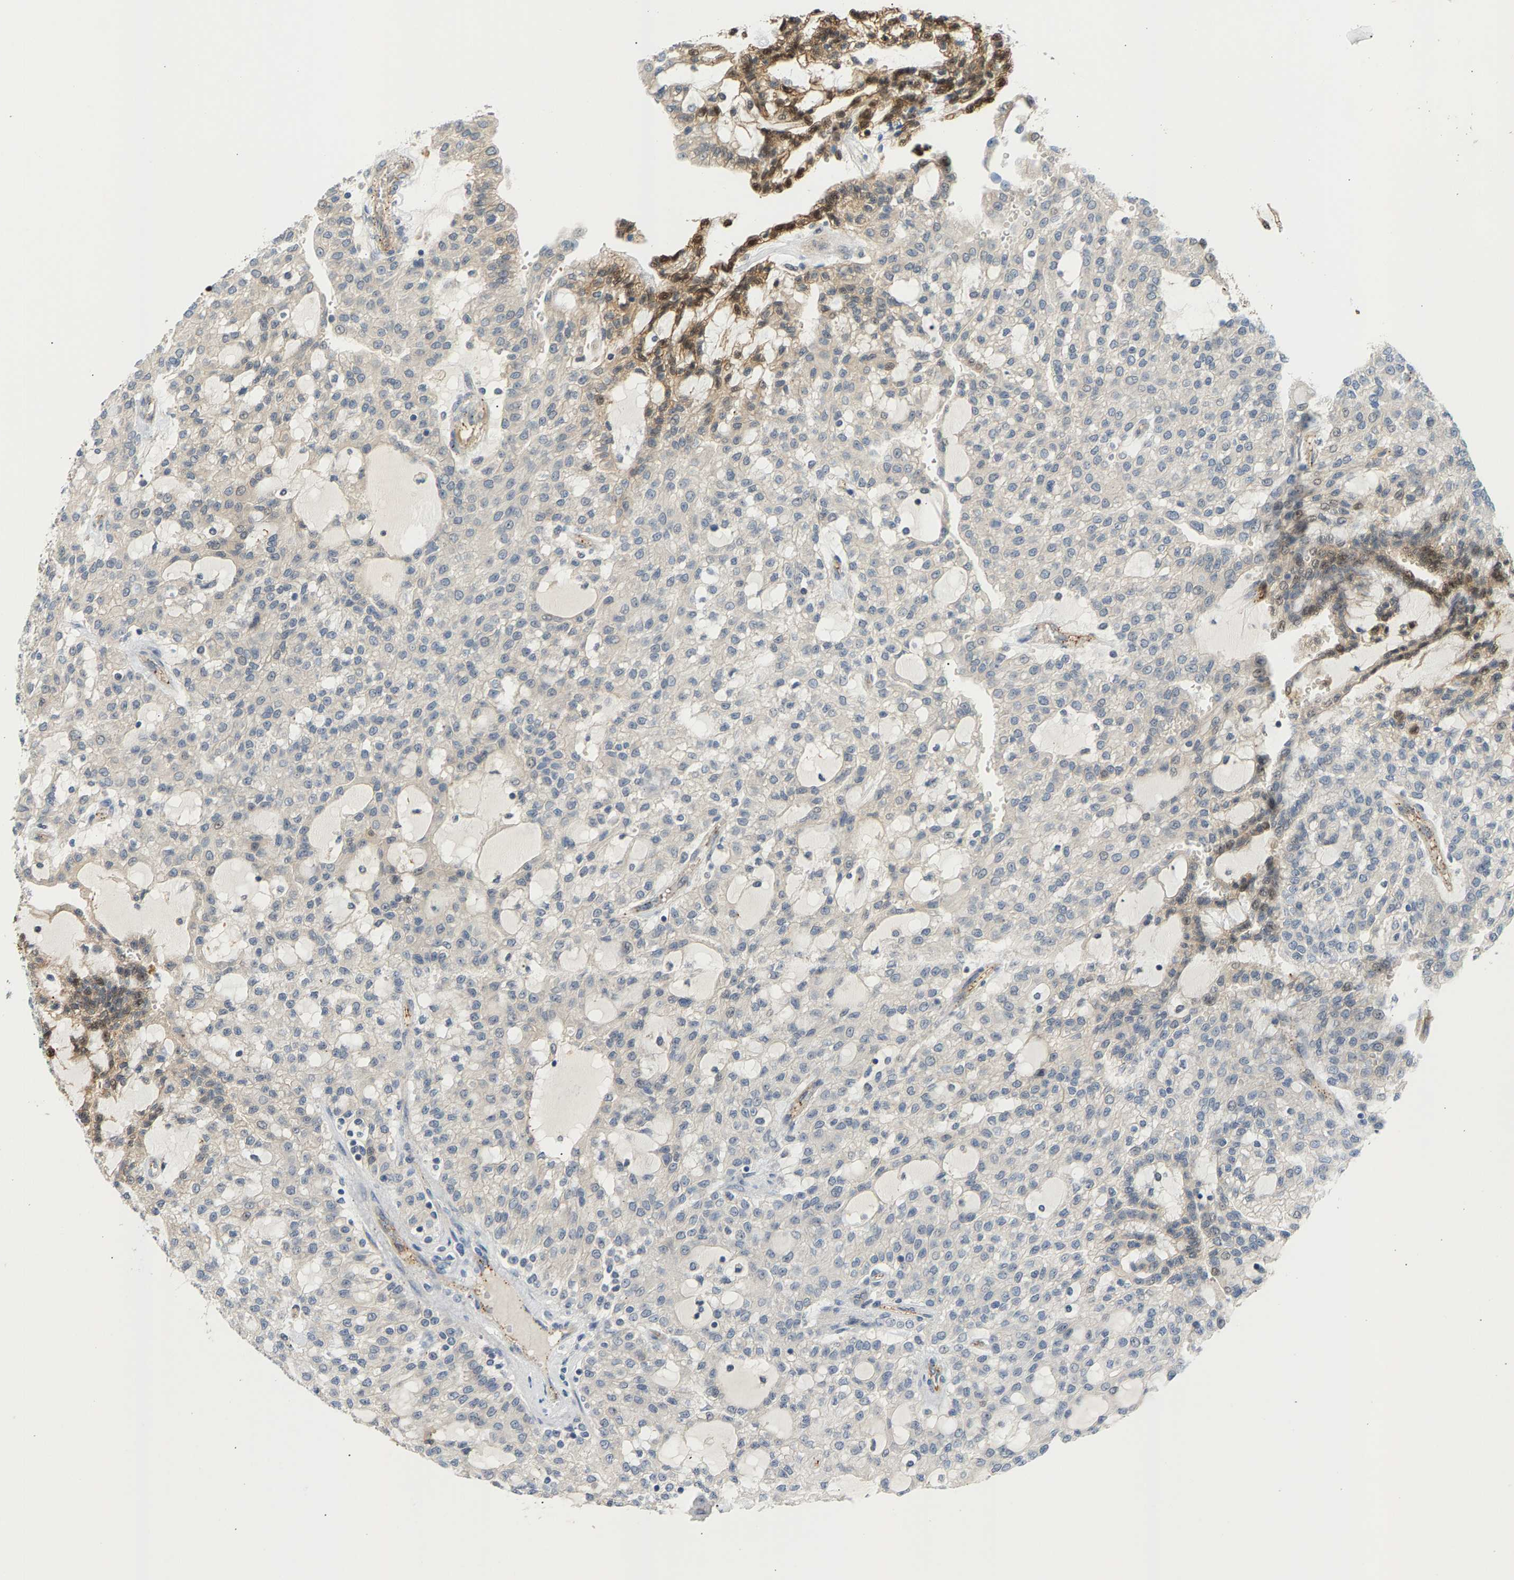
{"staining": {"intensity": "moderate", "quantity": "<25%", "location": "cytoplasmic/membranous,nuclear"}, "tissue": "renal cancer", "cell_type": "Tumor cells", "image_type": "cancer", "snomed": [{"axis": "morphology", "description": "Adenocarcinoma, NOS"}, {"axis": "topography", "description": "Kidney"}], "caption": "Renal adenocarcinoma tissue shows moderate cytoplasmic/membranous and nuclear staining in approximately <25% of tumor cells, visualized by immunohistochemistry.", "gene": "KRTAP27-1", "patient": {"sex": "male", "age": 63}}